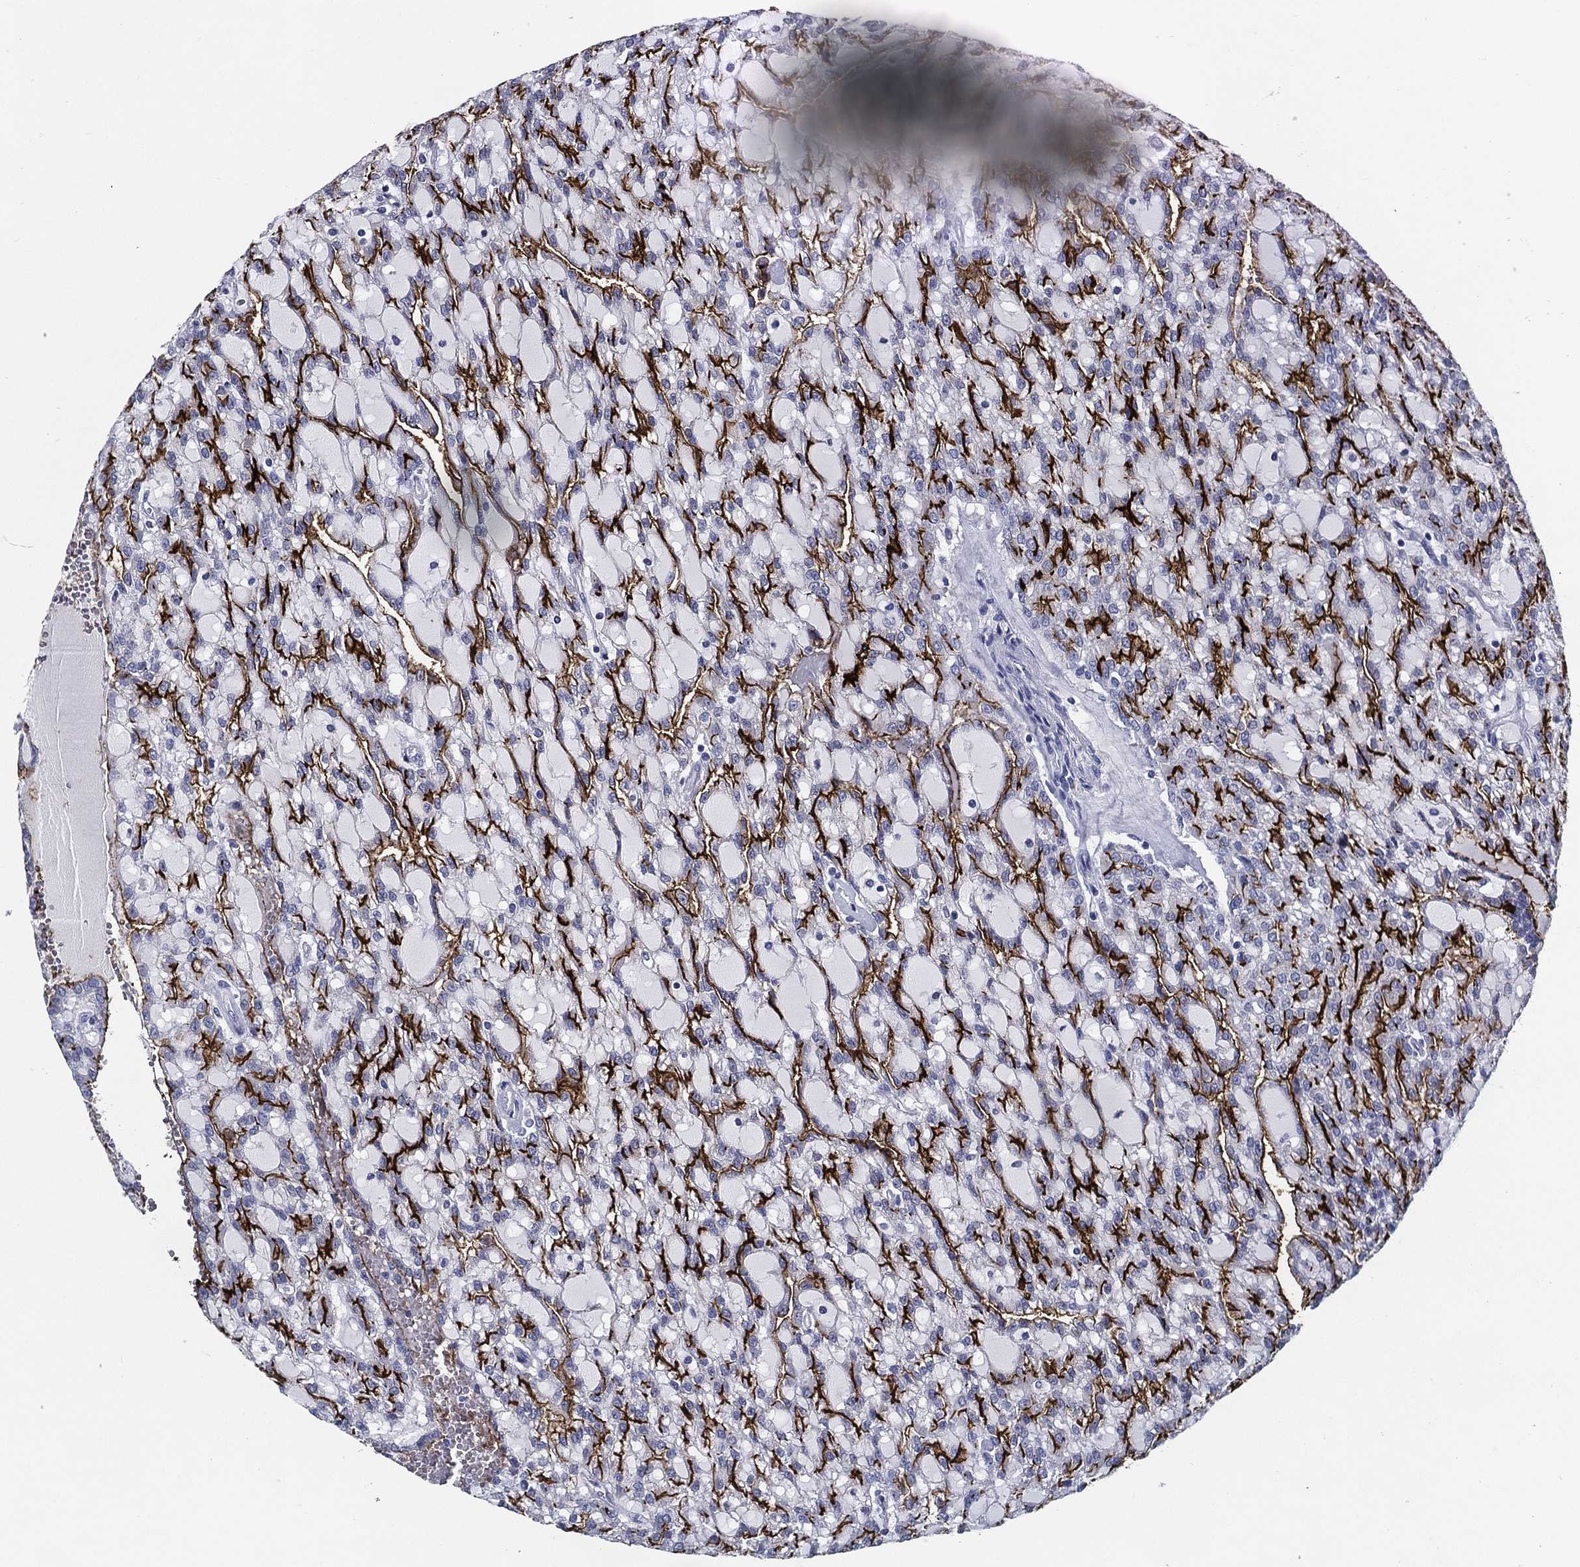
{"staining": {"intensity": "strong", "quantity": "25%-75%", "location": "cytoplasmic/membranous"}, "tissue": "renal cancer", "cell_type": "Tumor cells", "image_type": "cancer", "snomed": [{"axis": "morphology", "description": "Adenocarcinoma, NOS"}, {"axis": "topography", "description": "Kidney"}], "caption": "Immunohistochemical staining of human adenocarcinoma (renal) displays strong cytoplasmic/membranous protein staining in about 25%-75% of tumor cells.", "gene": "ACE2", "patient": {"sex": "male", "age": 63}}